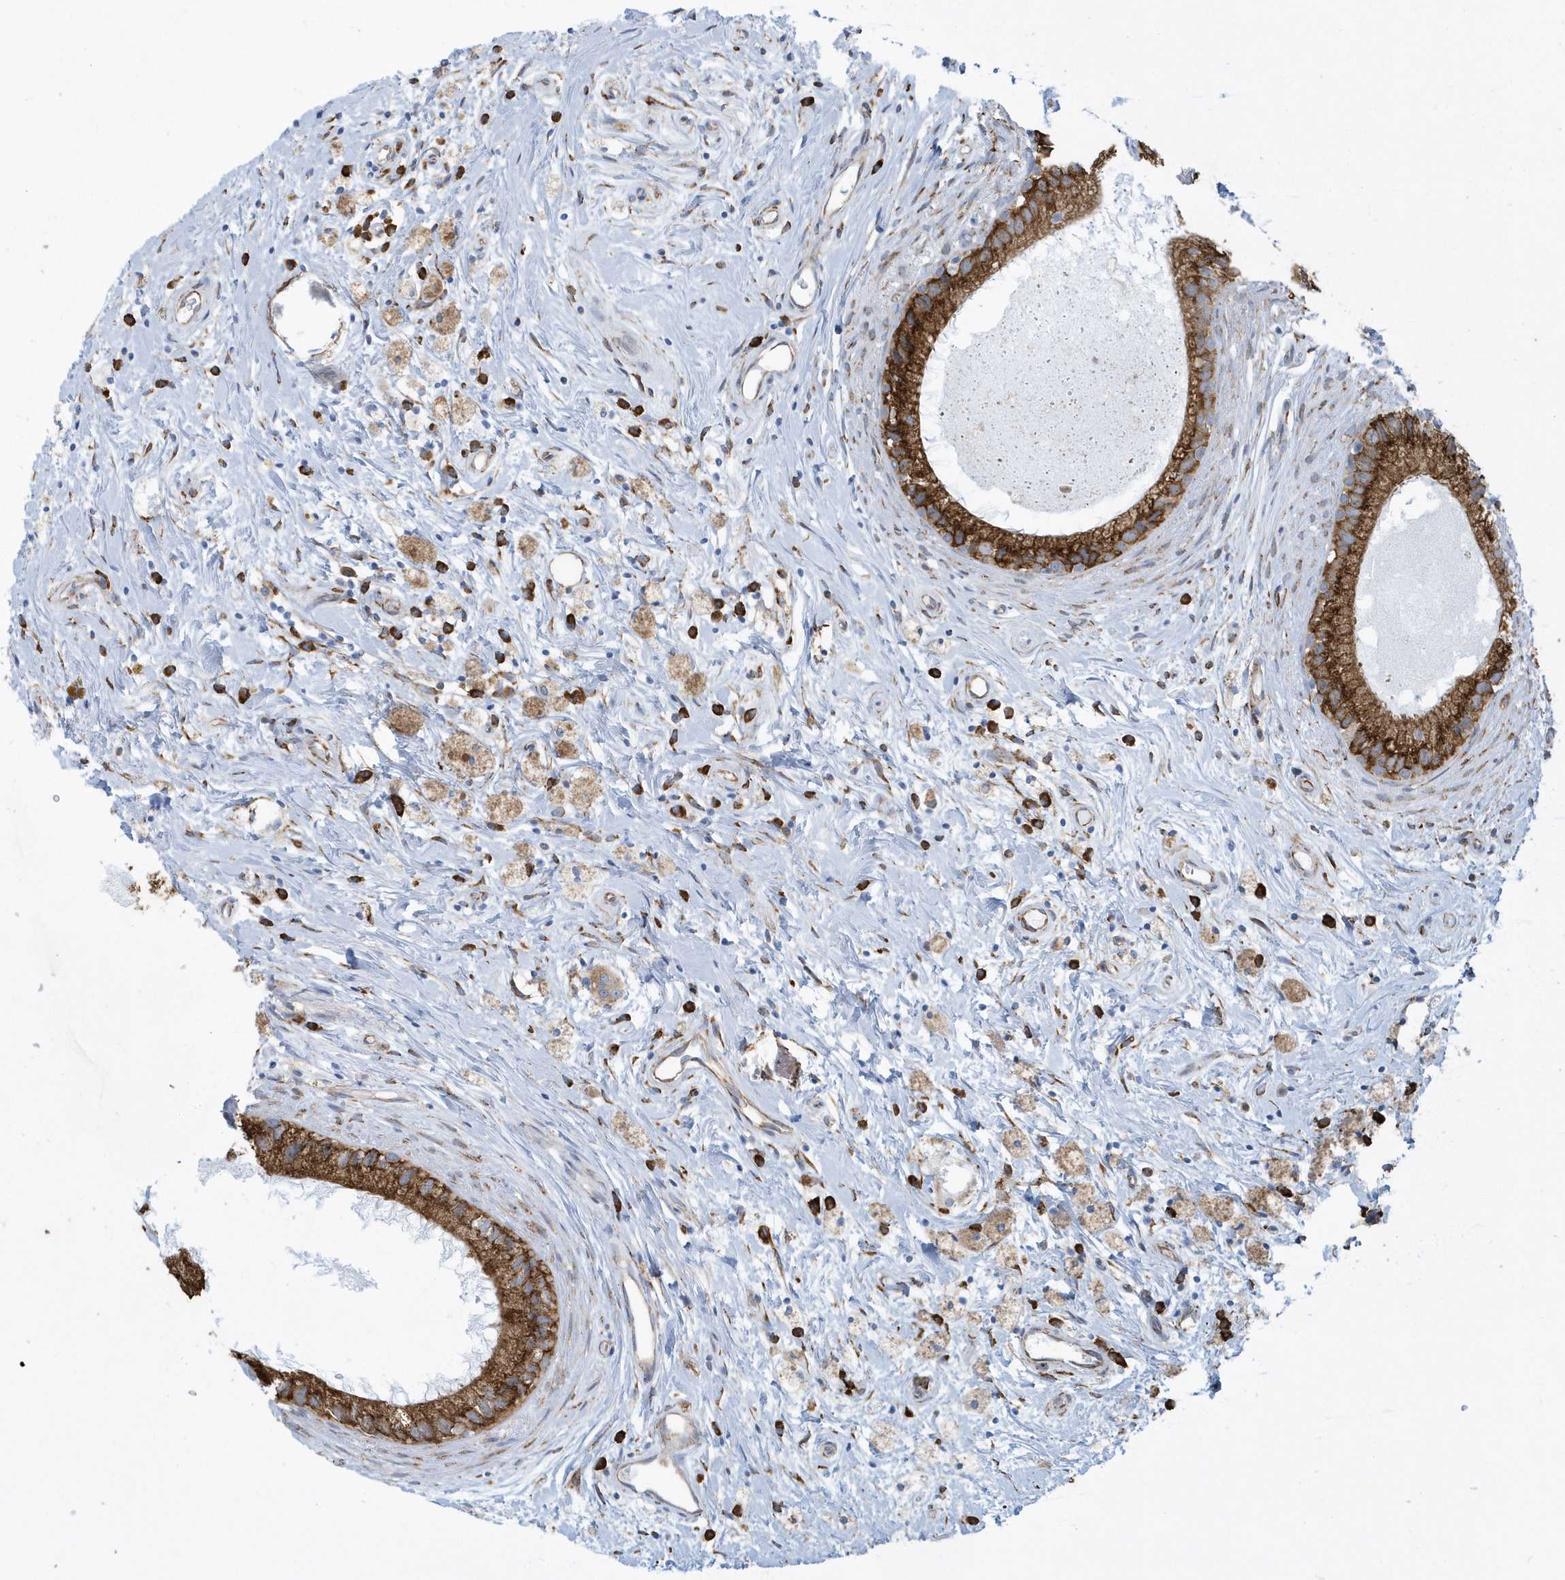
{"staining": {"intensity": "strong", "quantity": ">75%", "location": "cytoplasmic/membranous"}, "tissue": "epididymis", "cell_type": "Glandular cells", "image_type": "normal", "snomed": [{"axis": "morphology", "description": "Normal tissue, NOS"}, {"axis": "topography", "description": "Epididymis"}], "caption": "Strong cytoplasmic/membranous positivity for a protein is identified in approximately >75% of glandular cells of normal epididymis using IHC.", "gene": "DCAF1", "patient": {"sex": "male", "age": 80}}